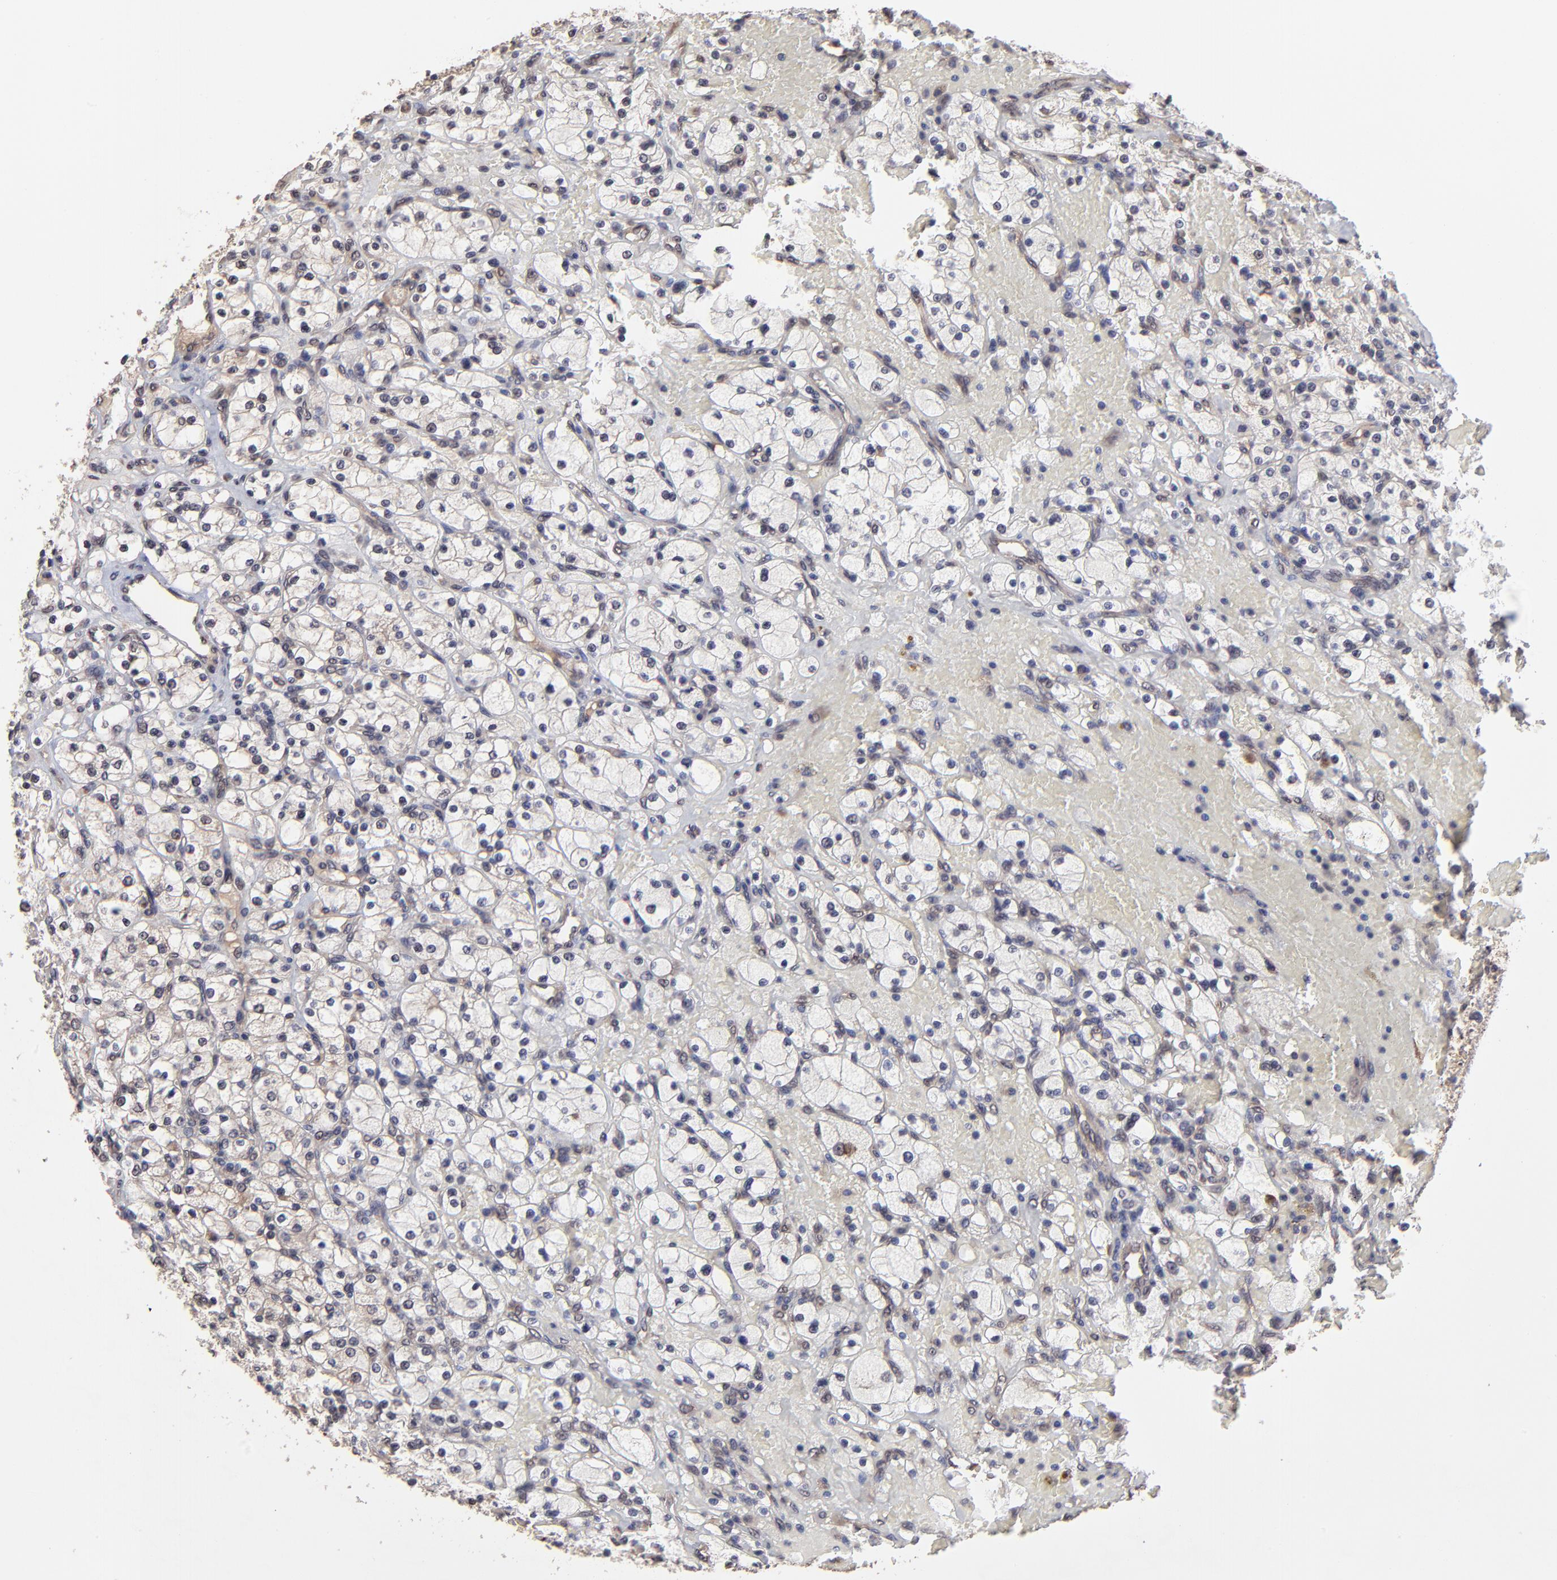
{"staining": {"intensity": "weak", "quantity": "<25%", "location": "cytoplasmic/membranous"}, "tissue": "renal cancer", "cell_type": "Tumor cells", "image_type": "cancer", "snomed": [{"axis": "morphology", "description": "Adenocarcinoma, NOS"}, {"axis": "topography", "description": "Kidney"}], "caption": "Immunohistochemistry (IHC) histopathology image of human adenocarcinoma (renal) stained for a protein (brown), which displays no staining in tumor cells.", "gene": "CHL1", "patient": {"sex": "female", "age": 83}}